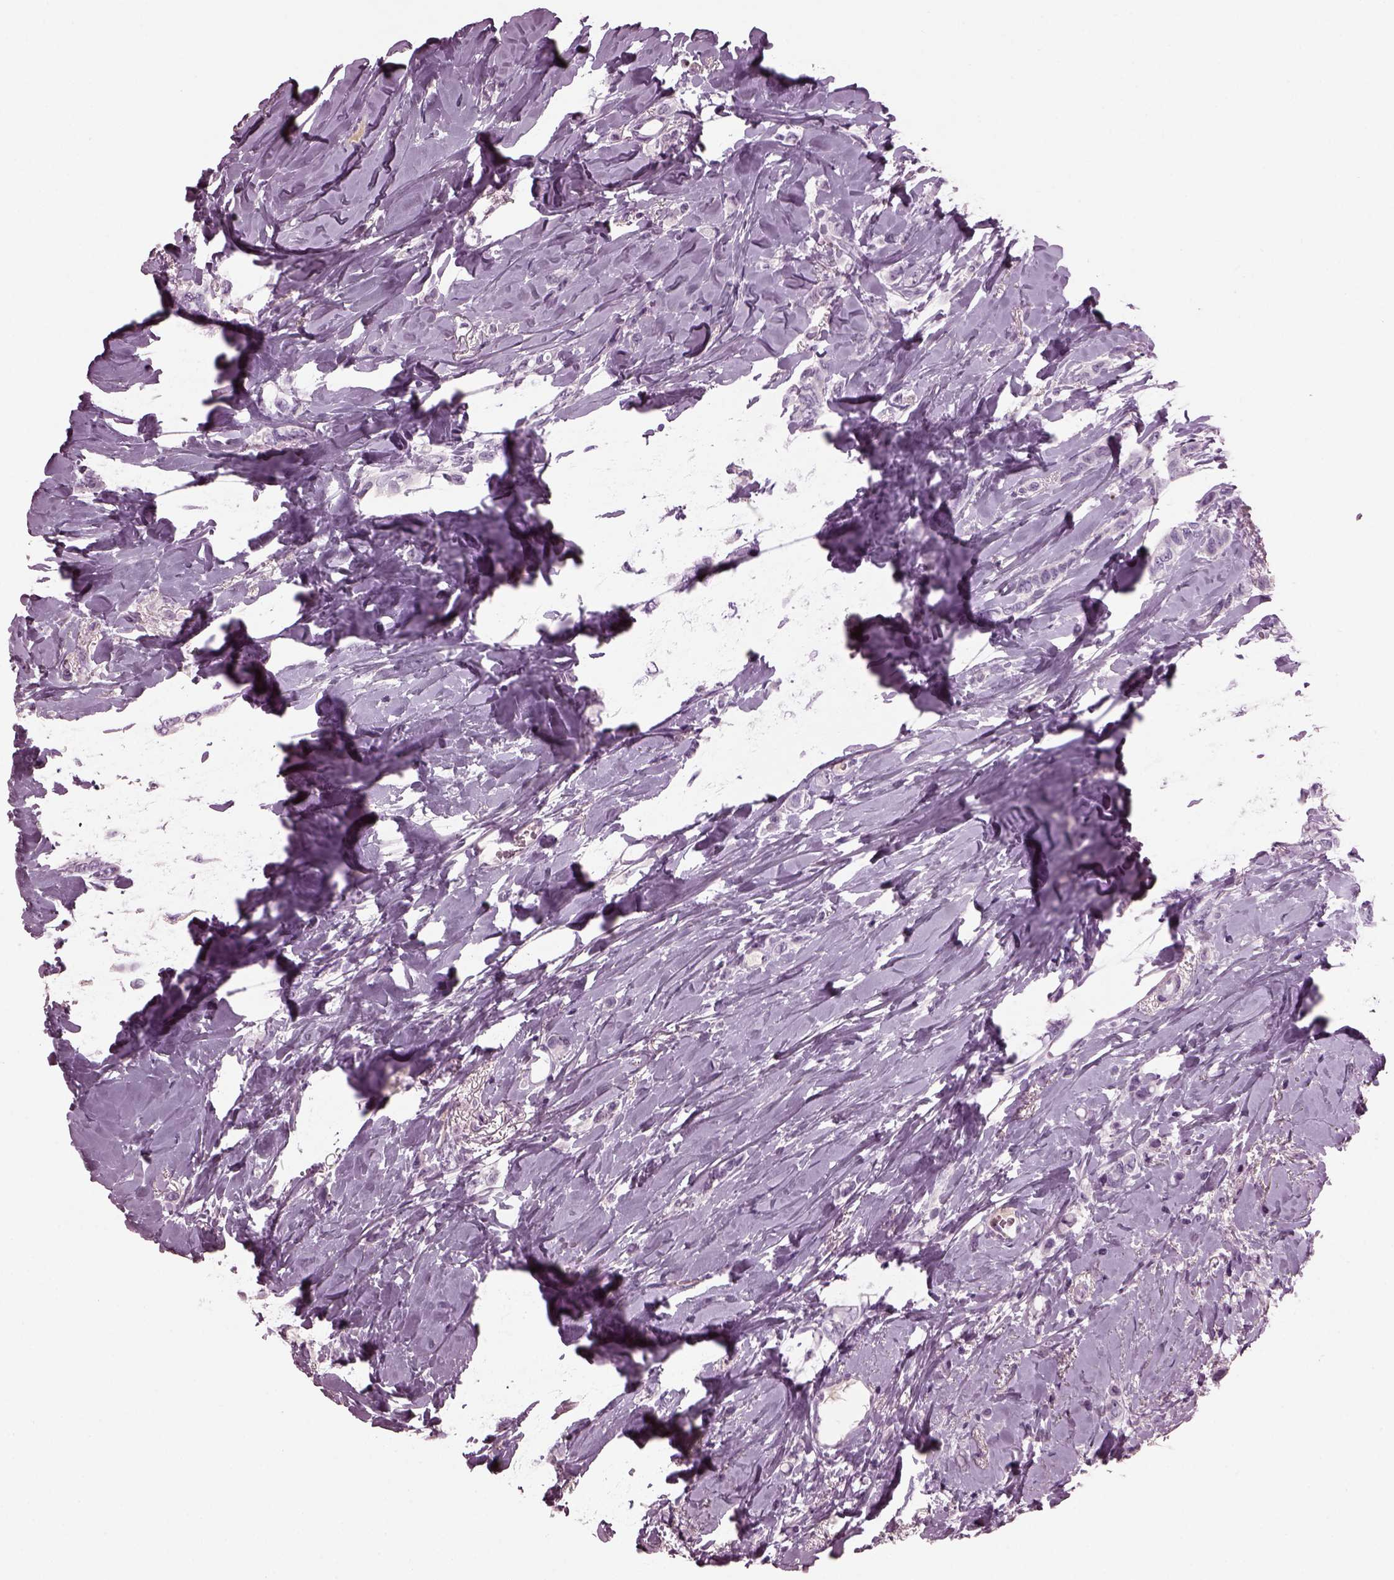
{"staining": {"intensity": "negative", "quantity": "none", "location": "none"}, "tissue": "breast cancer", "cell_type": "Tumor cells", "image_type": "cancer", "snomed": [{"axis": "morphology", "description": "Lobular carcinoma"}, {"axis": "topography", "description": "Breast"}], "caption": "The IHC micrograph has no significant expression in tumor cells of breast cancer (lobular carcinoma) tissue.", "gene": "DPYSL5", "patient": {"sex": "female", "age": 66}}